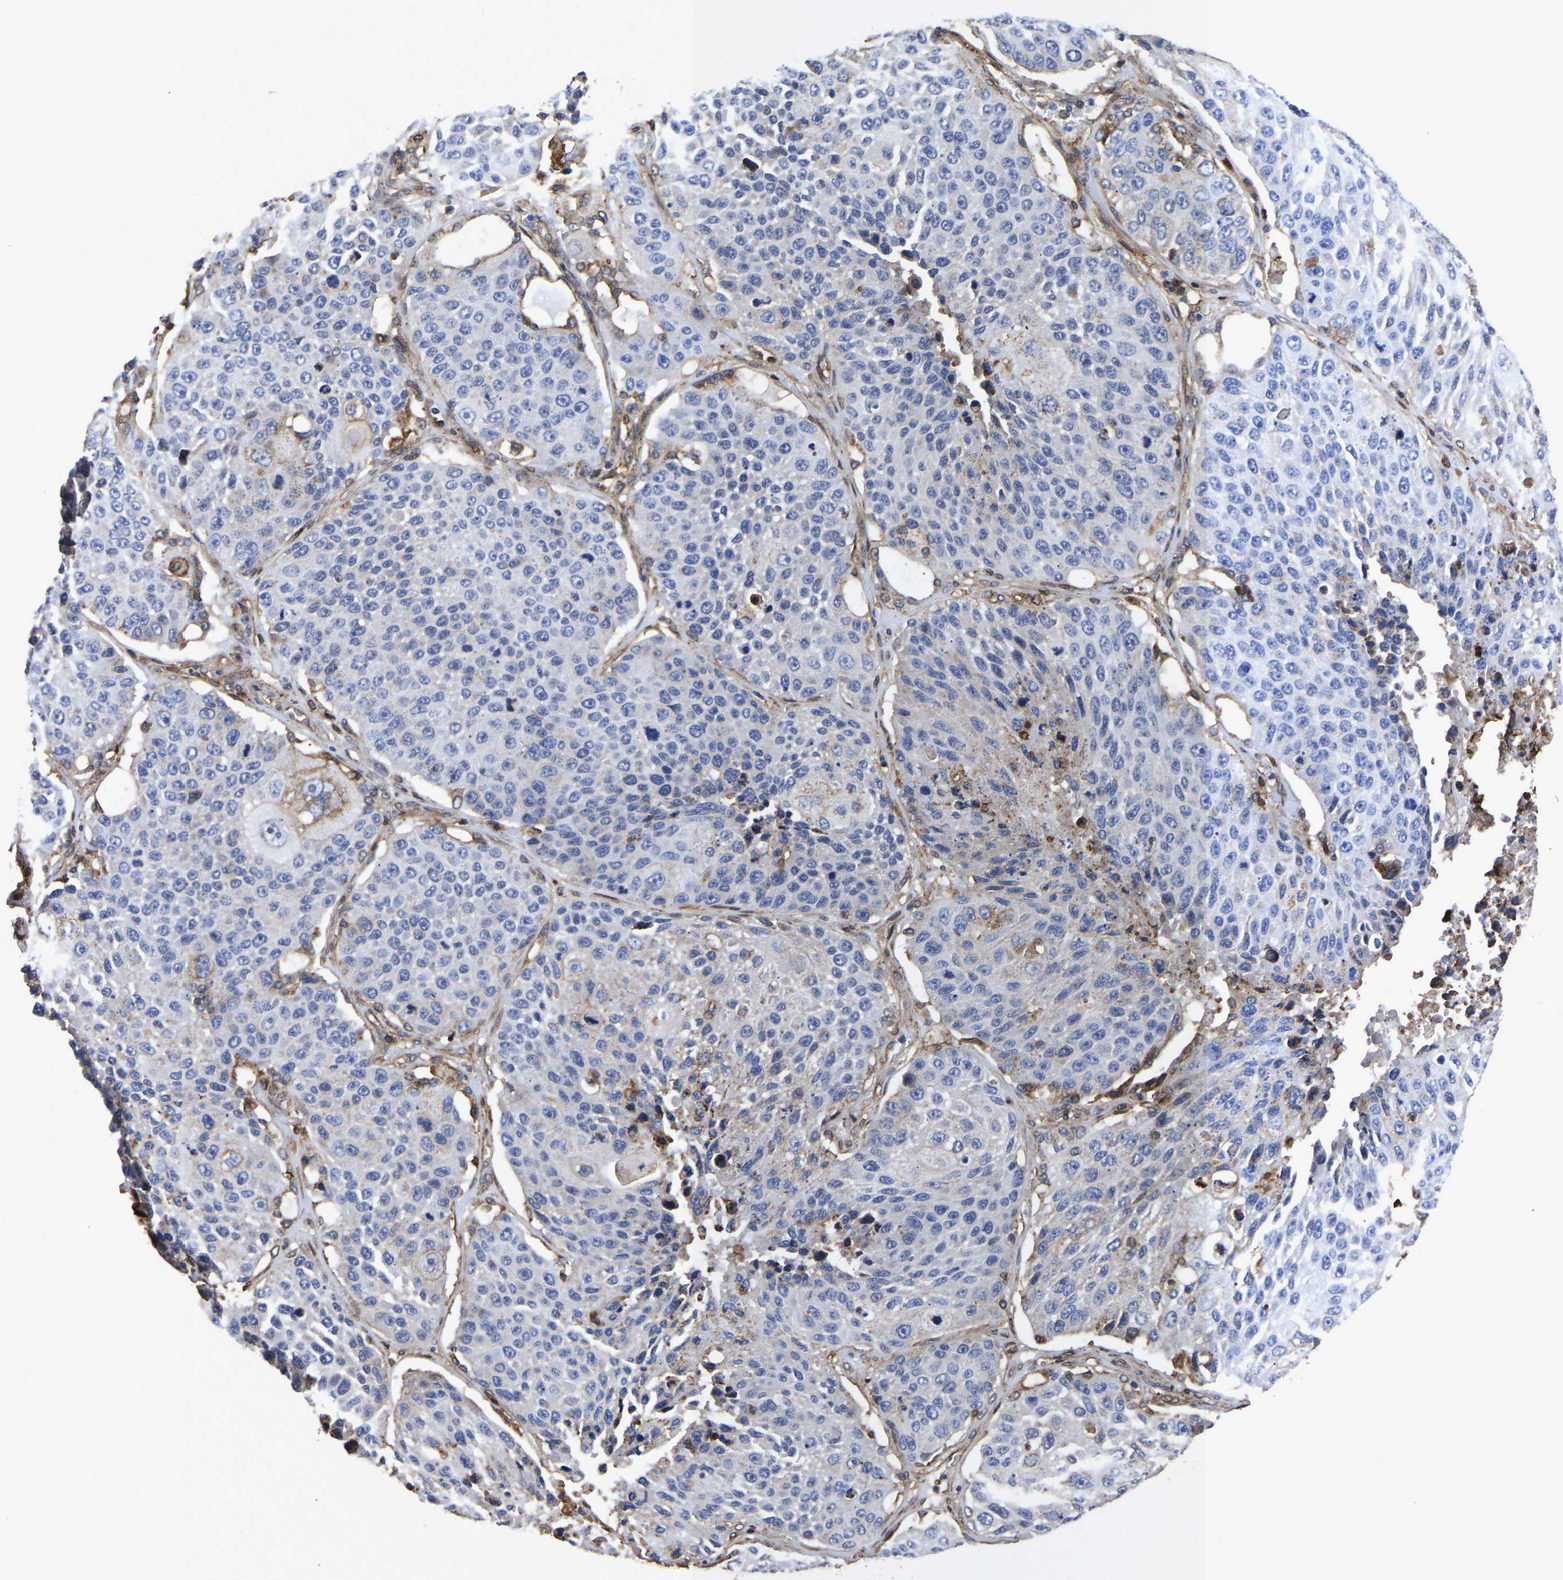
{"staining": {"intensity": "negative", "quantity": "none", "location": "none"}, "tissue": "lung cancer", "cell_type": "Tumor cells", "image_type": "cancer", "snomed": [{"axis": "morphology", "description": "Squamous cell carcinoma, NOS"}, {"axis": "topography", "description": "Lung"}], "caption": "A high-resolution micrograph shows immunohistochemistry staining of lung squamous cell carcinoma, which reveals no significant staining in tumor cells.", "gene": "LIF", "patient": {"sex": "male", "age": 61}}